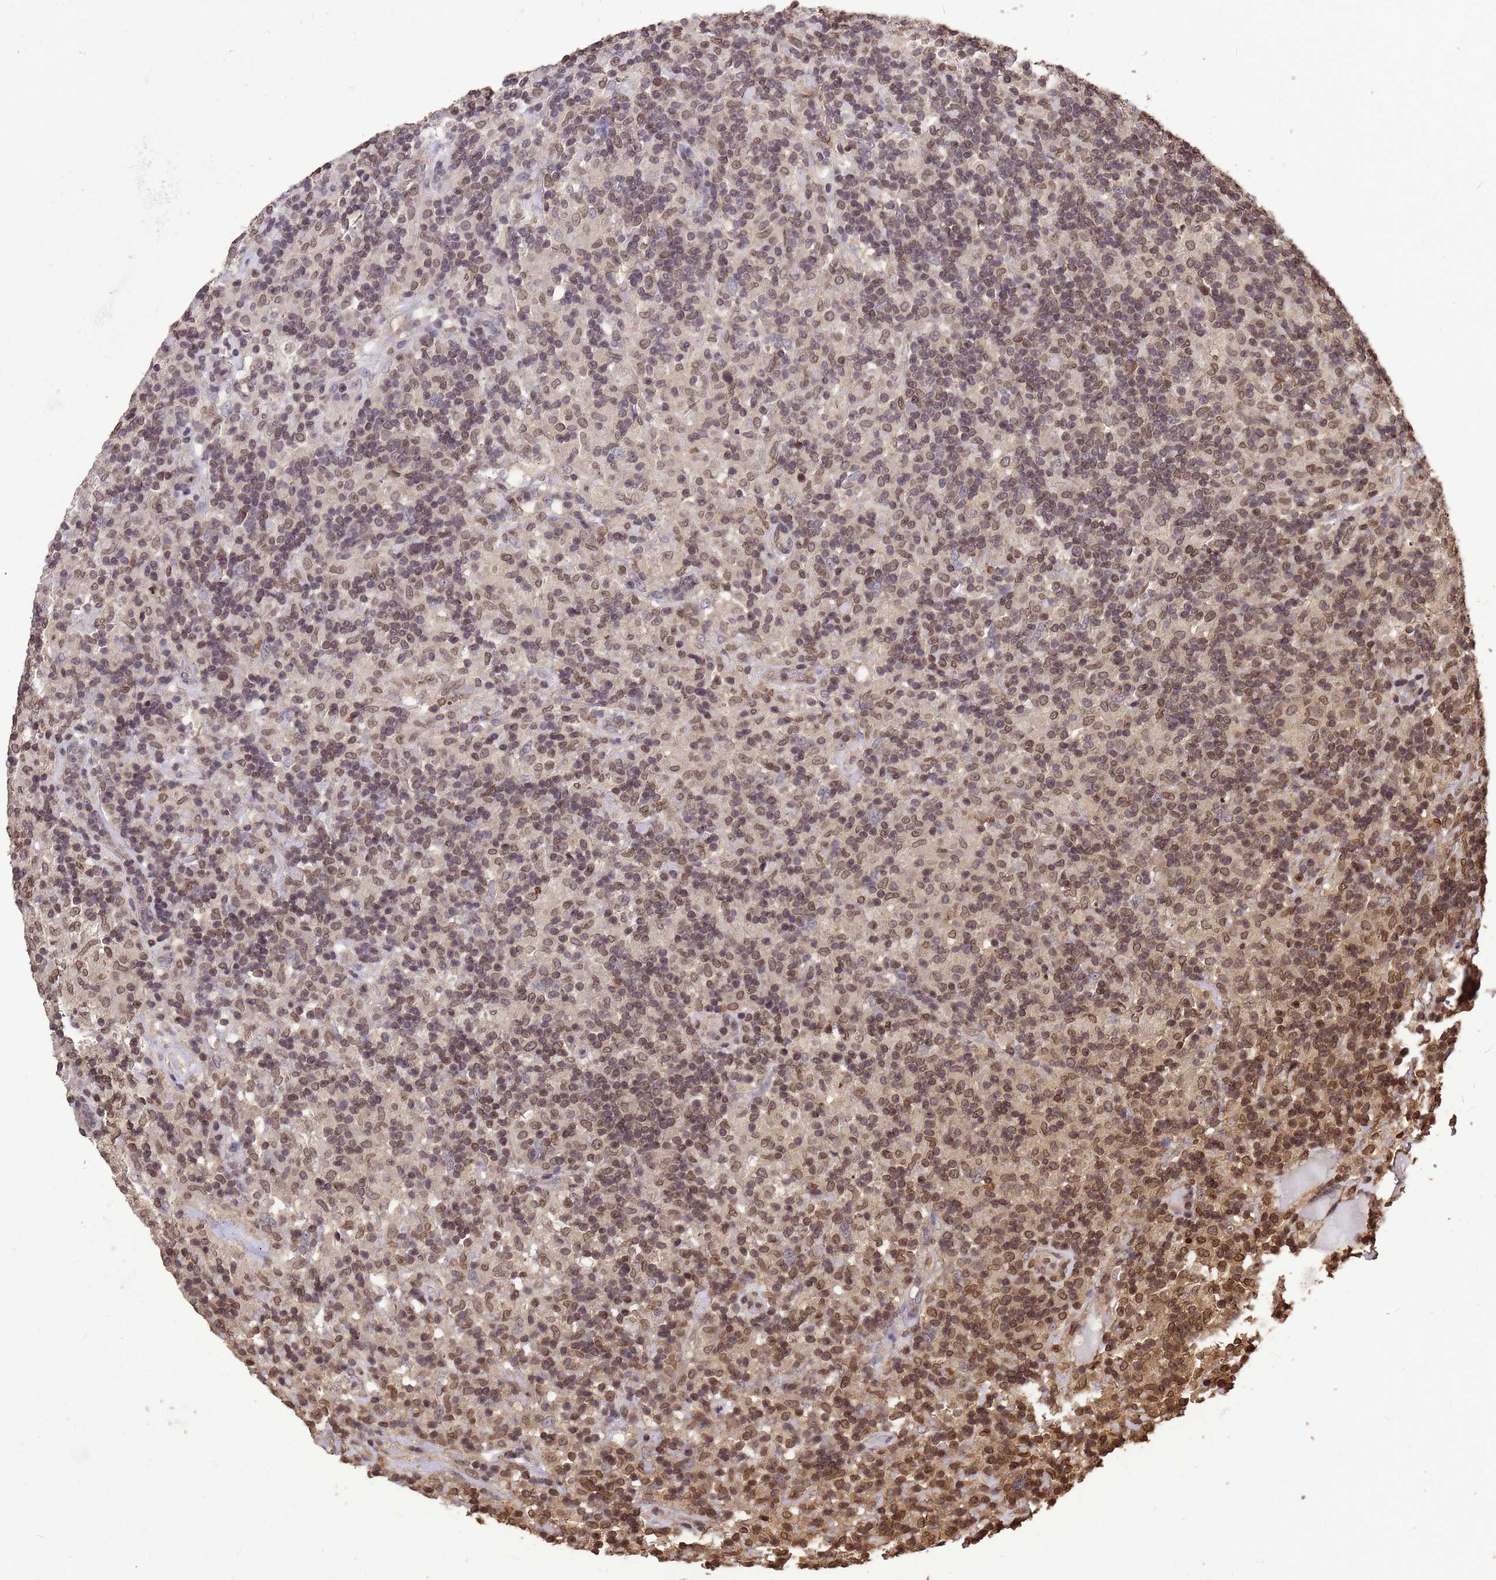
{"staining": {"intensity": "weak", "quantity": "<25%", "location": "cytoplasmic/membranous,nuclear"}, "tissue": "lymphoma", "cell_type": "Tumor cells", "image_type": "cancer", "snomed": [{"axis": "morphology", "description": "Hodgkin's disease, NOS"}, {"axis": "topography", "description": "Lymph node"}], "caption": "An image of human lymphoma is negative for staining in tumor cells.", "gene": "C1orf35", "patient": {"sex": "male", "age": 70}}